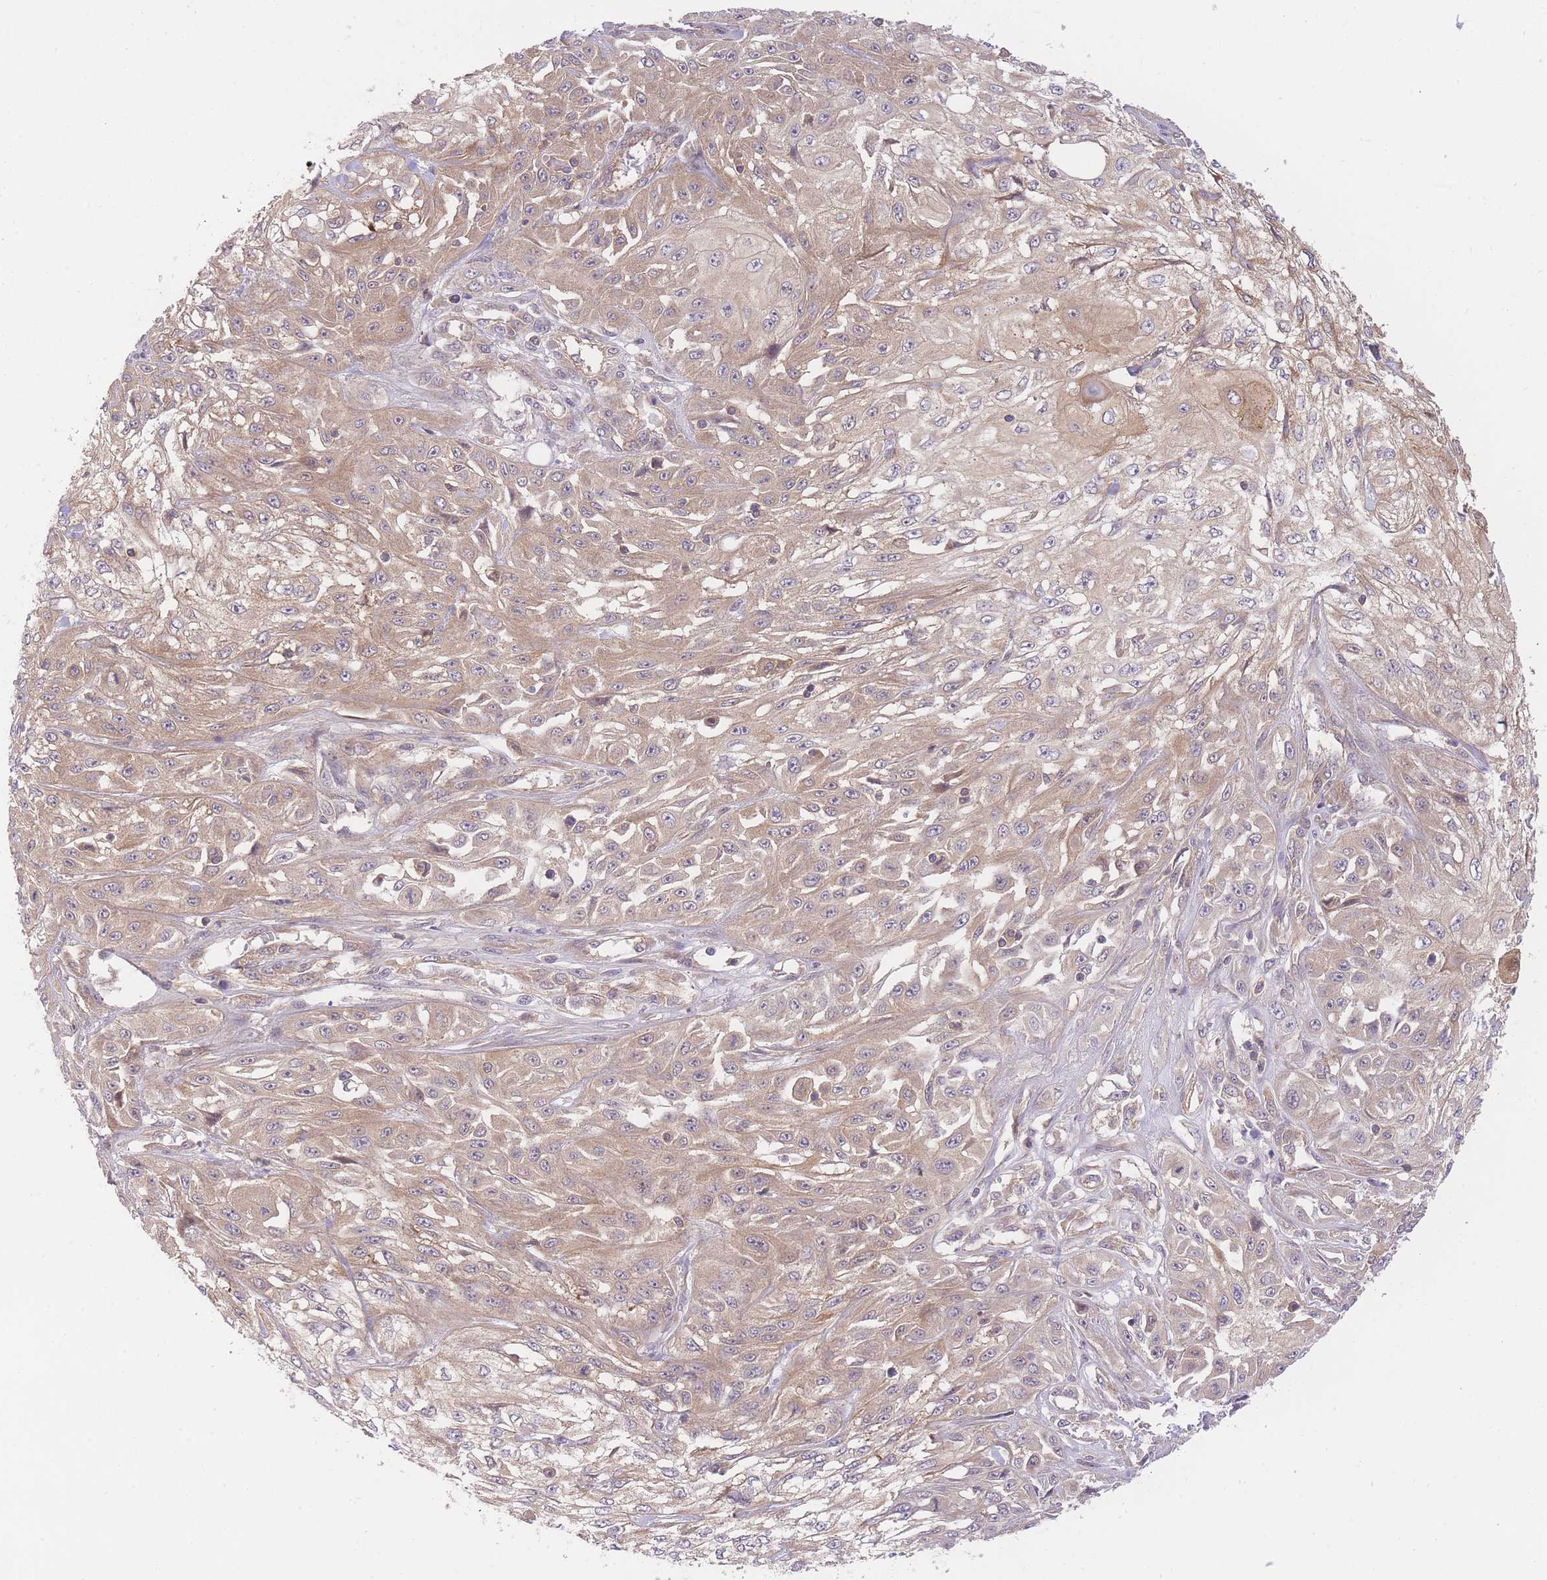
{"staining": {"intensity": "weak", "quantity": "25%-75%", "location": "cytoplasmic/membranous"}, "tissue": "skin cancer", "cell_type": "Tumor cells", "image_type": "cancer", "snomed": [{"axis": "morphology", "description": "Squamous cell carcinoma, NOS"}, {"axis": "morphology", "description": "Squamous cell carcinoma, metastatic, NOS"}, {"axis": "topography", "description": "Skin"}, {"axis": "topography", "description": "Lymph node"}], "caption": "Brown immunohistochemical staining in squamous cell carcinoma (skin) displays weak cytoplasmic/membranous positivity in approximately 25%-75% of tumor cells. (Brightfield microscopy of DAB IHC at high magnification).", "gene": "PREP", "patient": {"sex": "male", "age": 75}}